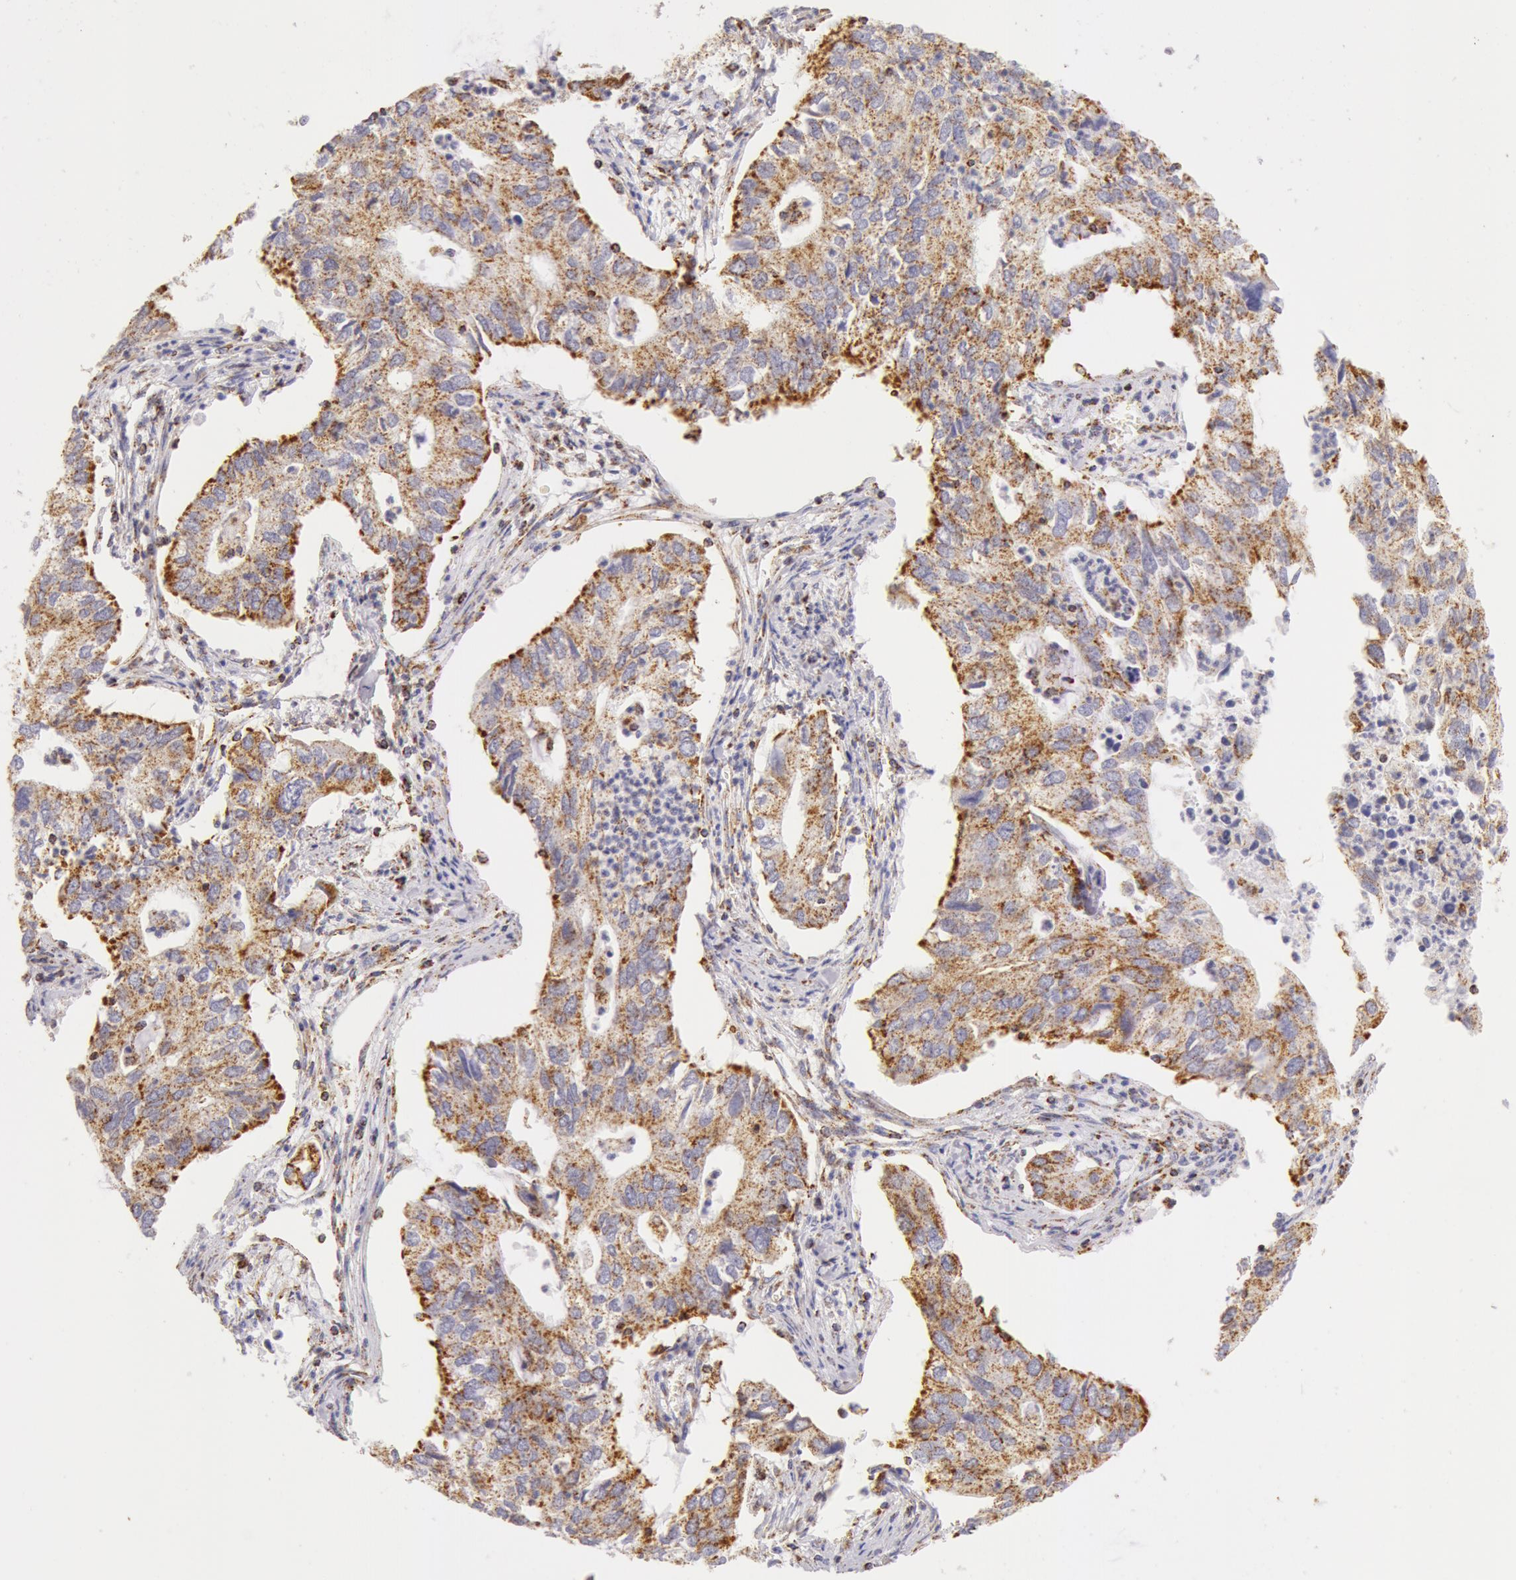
{"staining": {"intensity": "moderate", "quantity": ">75%", "location": "cytoplasmic/membranous"}, "tissue": "lung cancer", "cell_type": "Tumor cells", "image_type": "cancer", "snomed": [{"axis": "morphology", "description": "Adenocarcinoma, NOS"}, {"axis": "topography", "description": "Lung"}], "caption": "Protein expression analysis of adenocarcinoma (lung) displays moderate cytoplasmic/membranous expression in about >75% of tumor cells.", "gene": "ATP5F1B", "patient": {"sex": "male", "age": 48}}